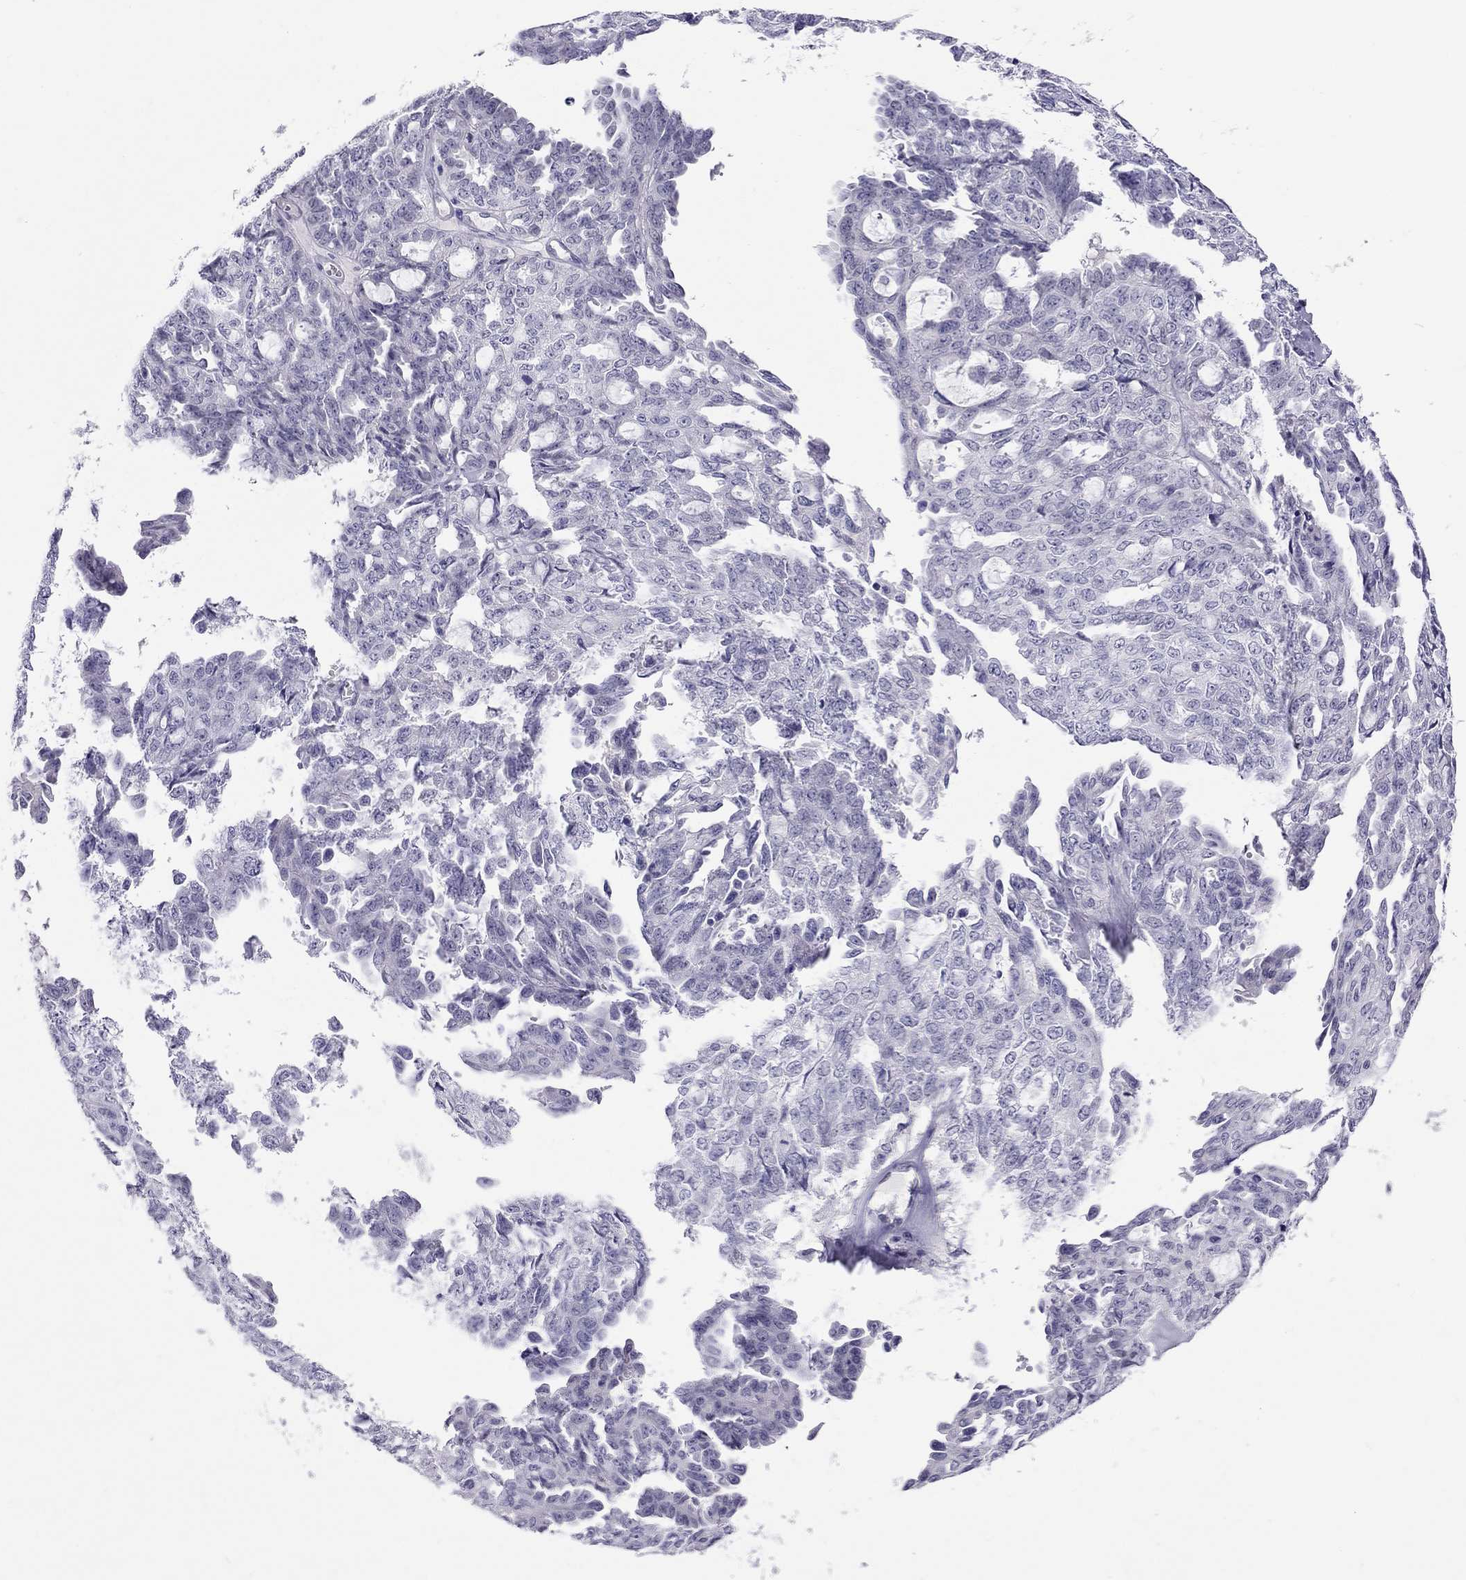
{"staining": {"intensity": "negative", "quantity": "none", "location": "none"}, "tissue": "ovarian cancer", "cell_type": "Tumor cells", "image_type": "cancer", "snomed": [{"axis": "morphology", "description": "Cystadenocarcinoma, serous, NOS"}, {"axis": "topography", "description": "Ovary"}], "caption": "High magnification brightfield microscopy of serous cystadenocarcinoma (ovarian) stained with DAB (3,3'-diaminobenzidine) (brown) and counterstained with hematoxylin (blue): tumor cells show no significant expression.", "gene": "CHRNB3", "patient": {"sex": "female", "age": 71}}